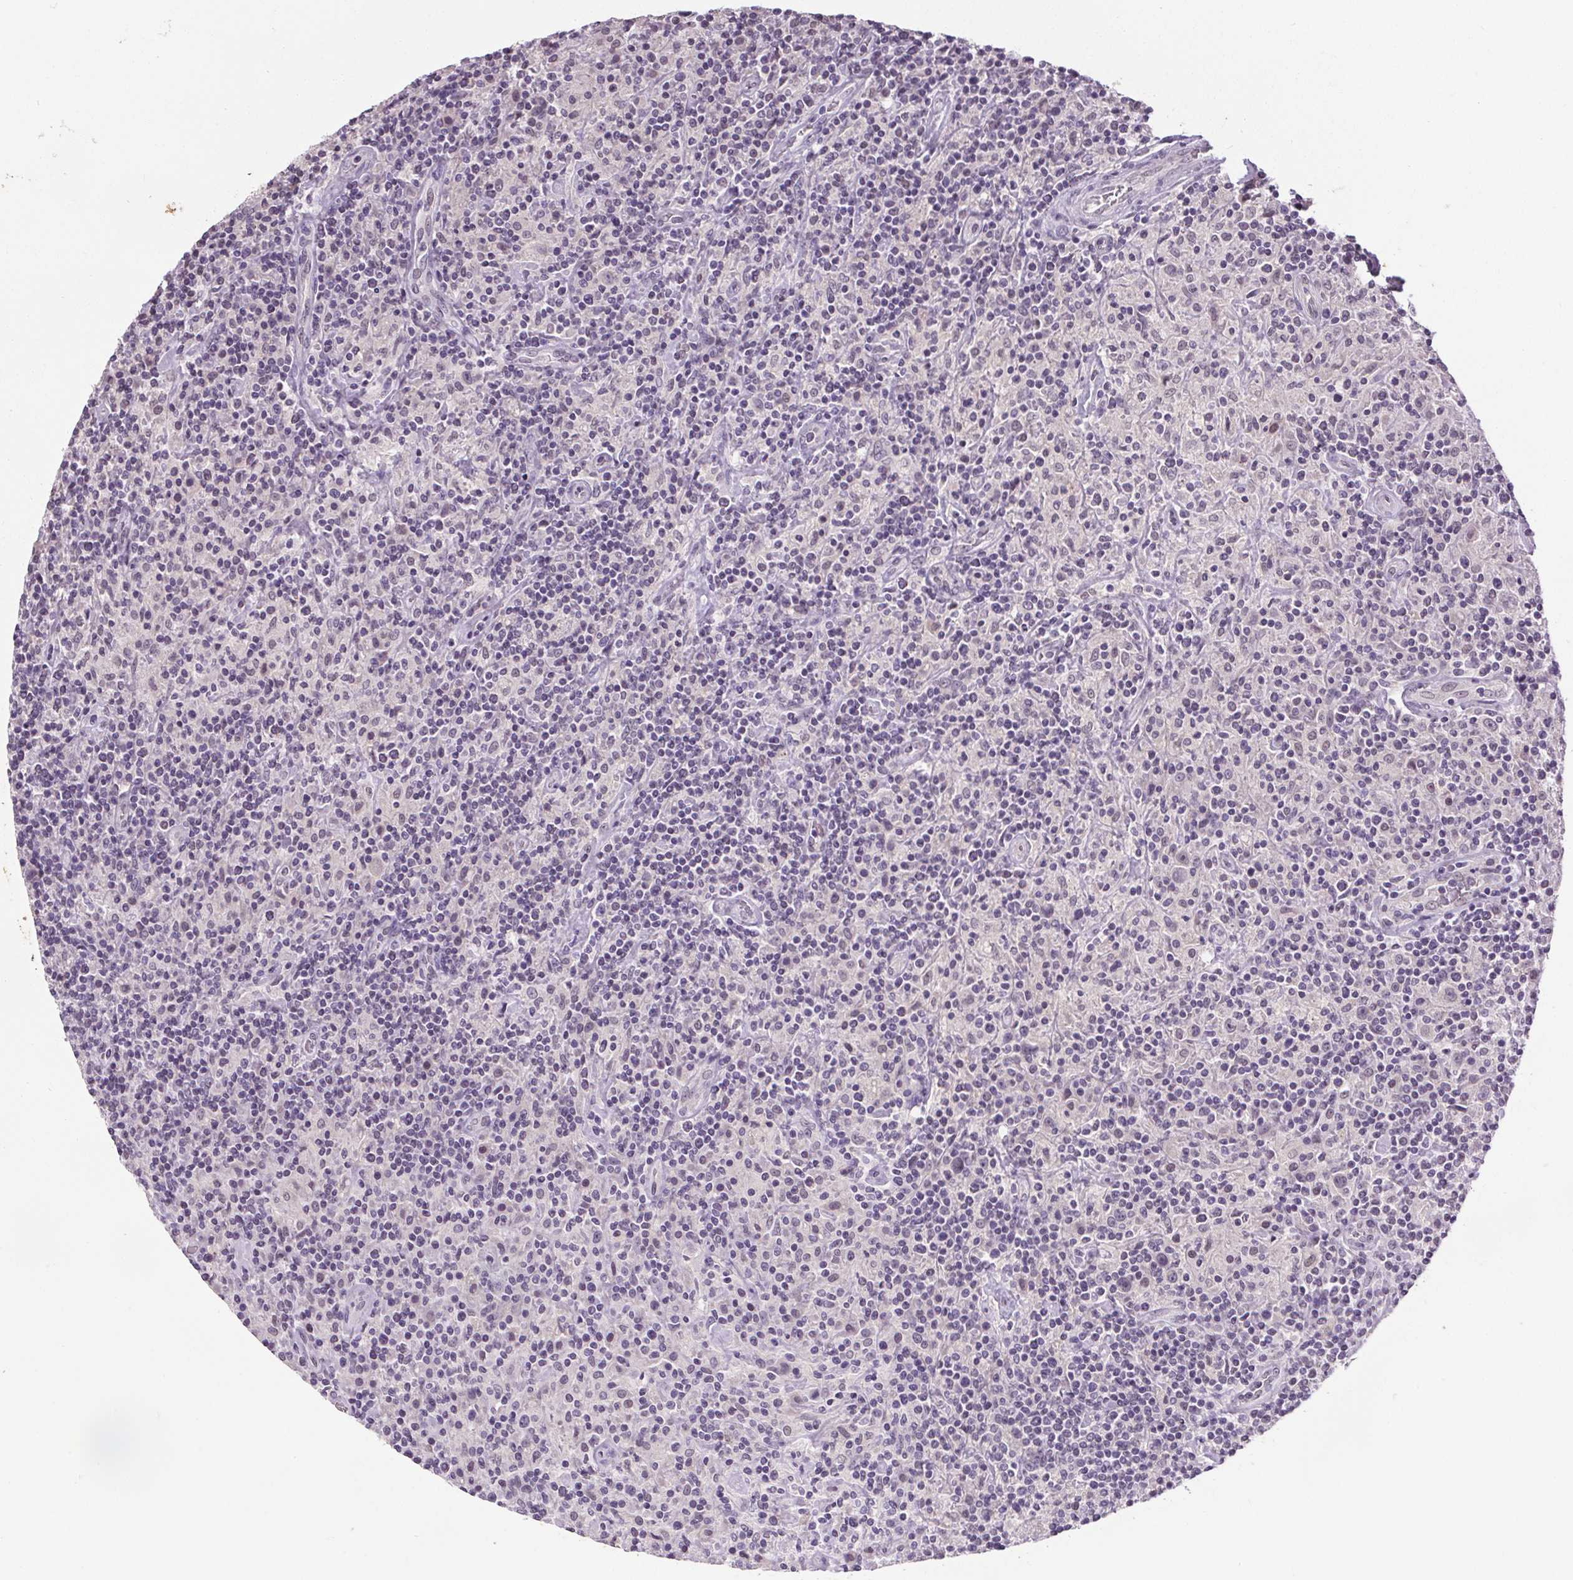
{"staining": {"intensity": "negative", "quantity": "none", "location": "none"}, "tissue": "lymphoma", "cell_type": "Tumor cells", "image_type": "cancer", "snomed": [{"axis": "morphology", "description": "Hodgkin's disease, NOS"}, {"axis": "topography", "description": "Lymph node"}], "caption": "High magnification brightfield microscopy of lymphoma stained with DAB (brown) and counterstained with hematoxylin (blue): tumor cells show no significant positivity.", "gene": "SLC2A9", "patient": {"sex": "male", "age": 70}}